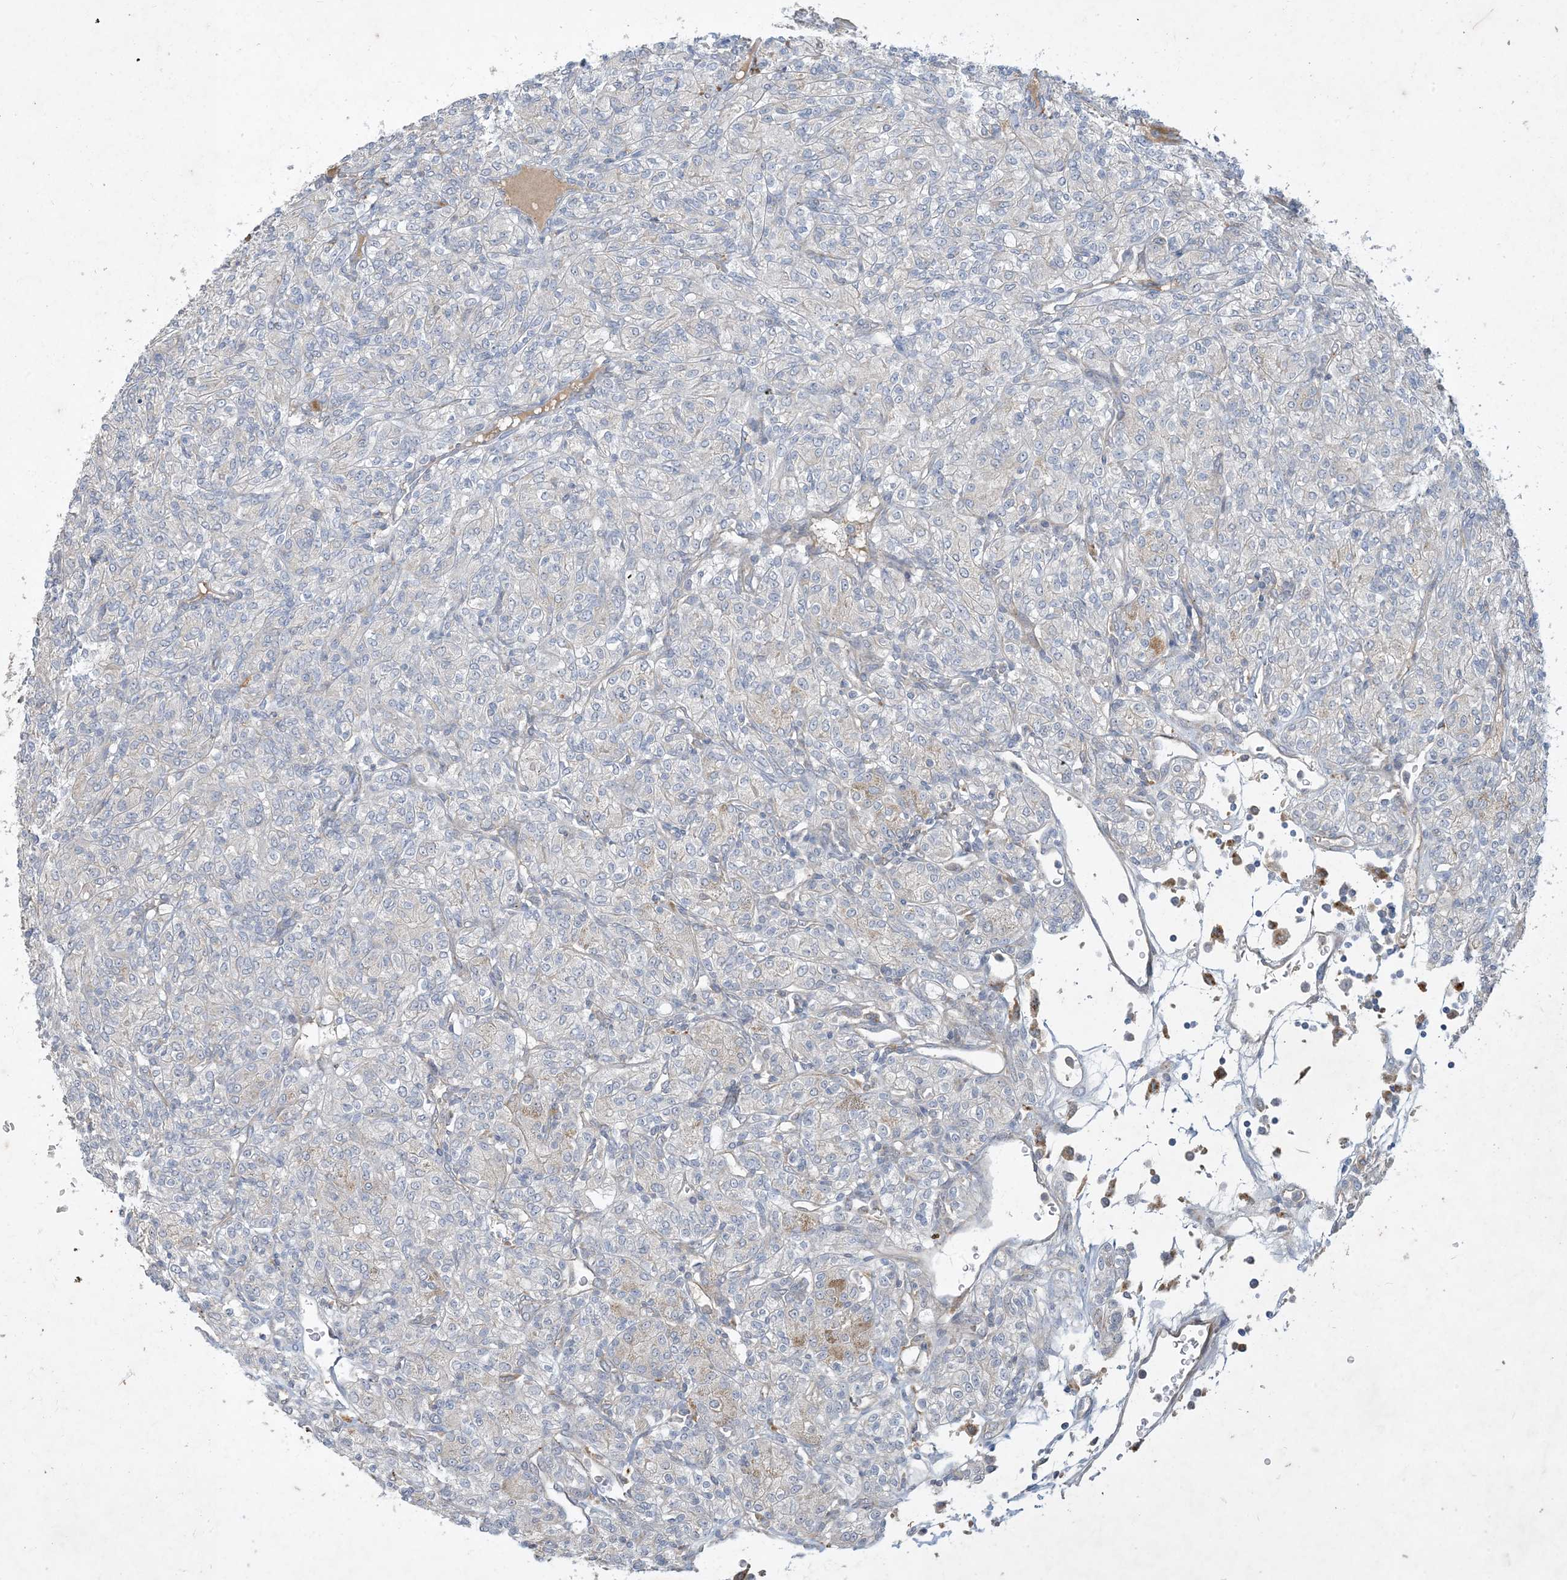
{"staining": {"intensity": "negative", "quantity": "none", "location": "none"}, "tissue": "renal cancer", "cell_type": "Tumor cells", "image_type": "cancer", "snomed": [{"axis": "morphology", "description": "Adenocarcinoma, NOS"}, {"axis": "topography", "description": "Kidney"}], "caption": "Protein analysis of renal cancer (adenocarcinoma) shows no significant expression in tumor cells.", "gene": "MRPS18A", "patient": {"sex": "male", "age": 77}}